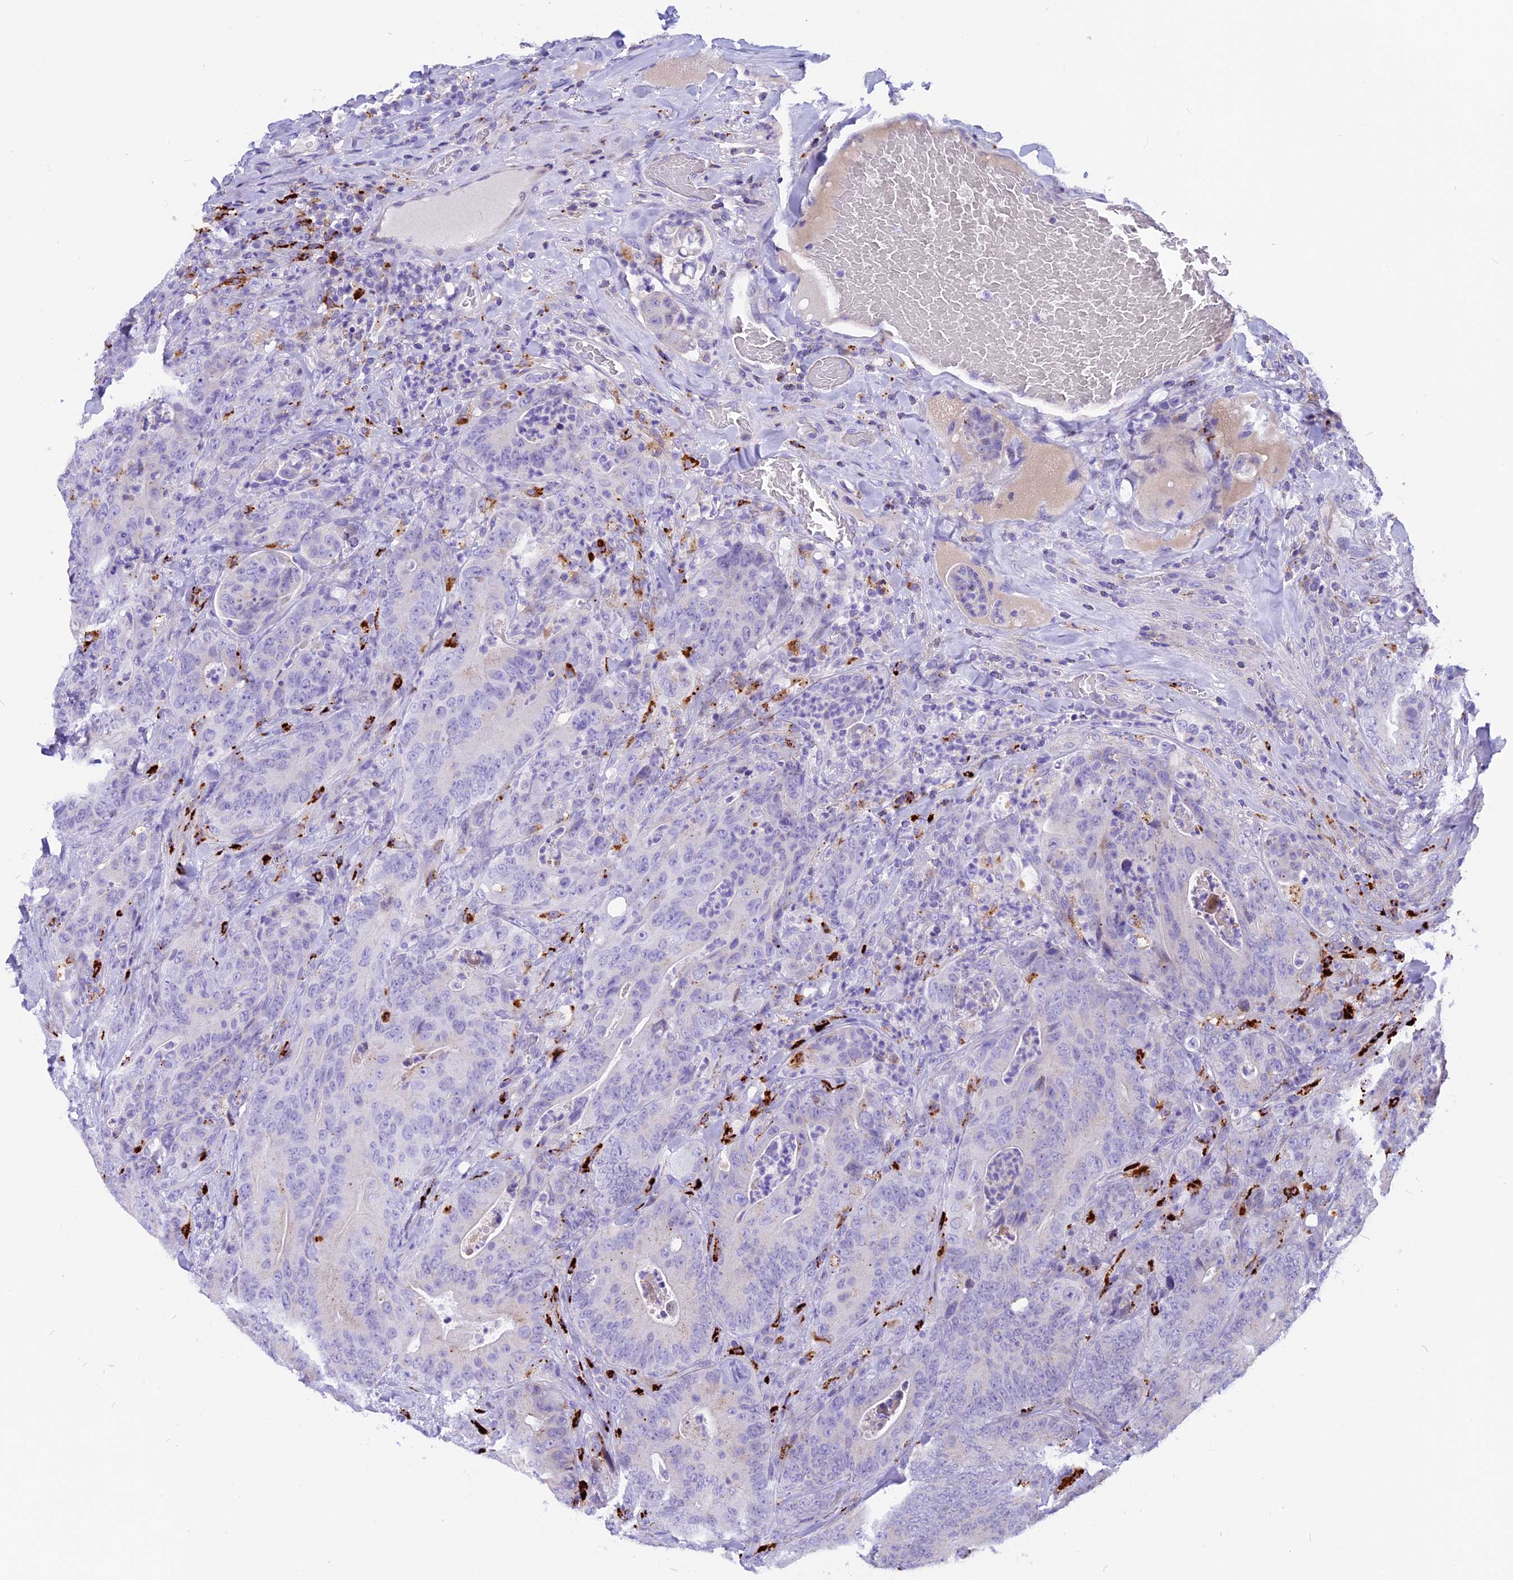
{"staining": {"intensity": "negative", "quantity": "none", "location": "none"}, "tissue": "colorectal cancer", "cell_type": "Tumor cells", "image_type": "cancer", "snomed": [{"axis": "morphology", "description": "Normal tissue, NOS"}, {"axis": "topography", "description": "Colon"}], "caption": "Colorectal cancer stained for a protein using immunohistochemistry exhibits no staining tumor cells.", "gene": "THRSP", "patient": {"sex": "female", "age": 82}}